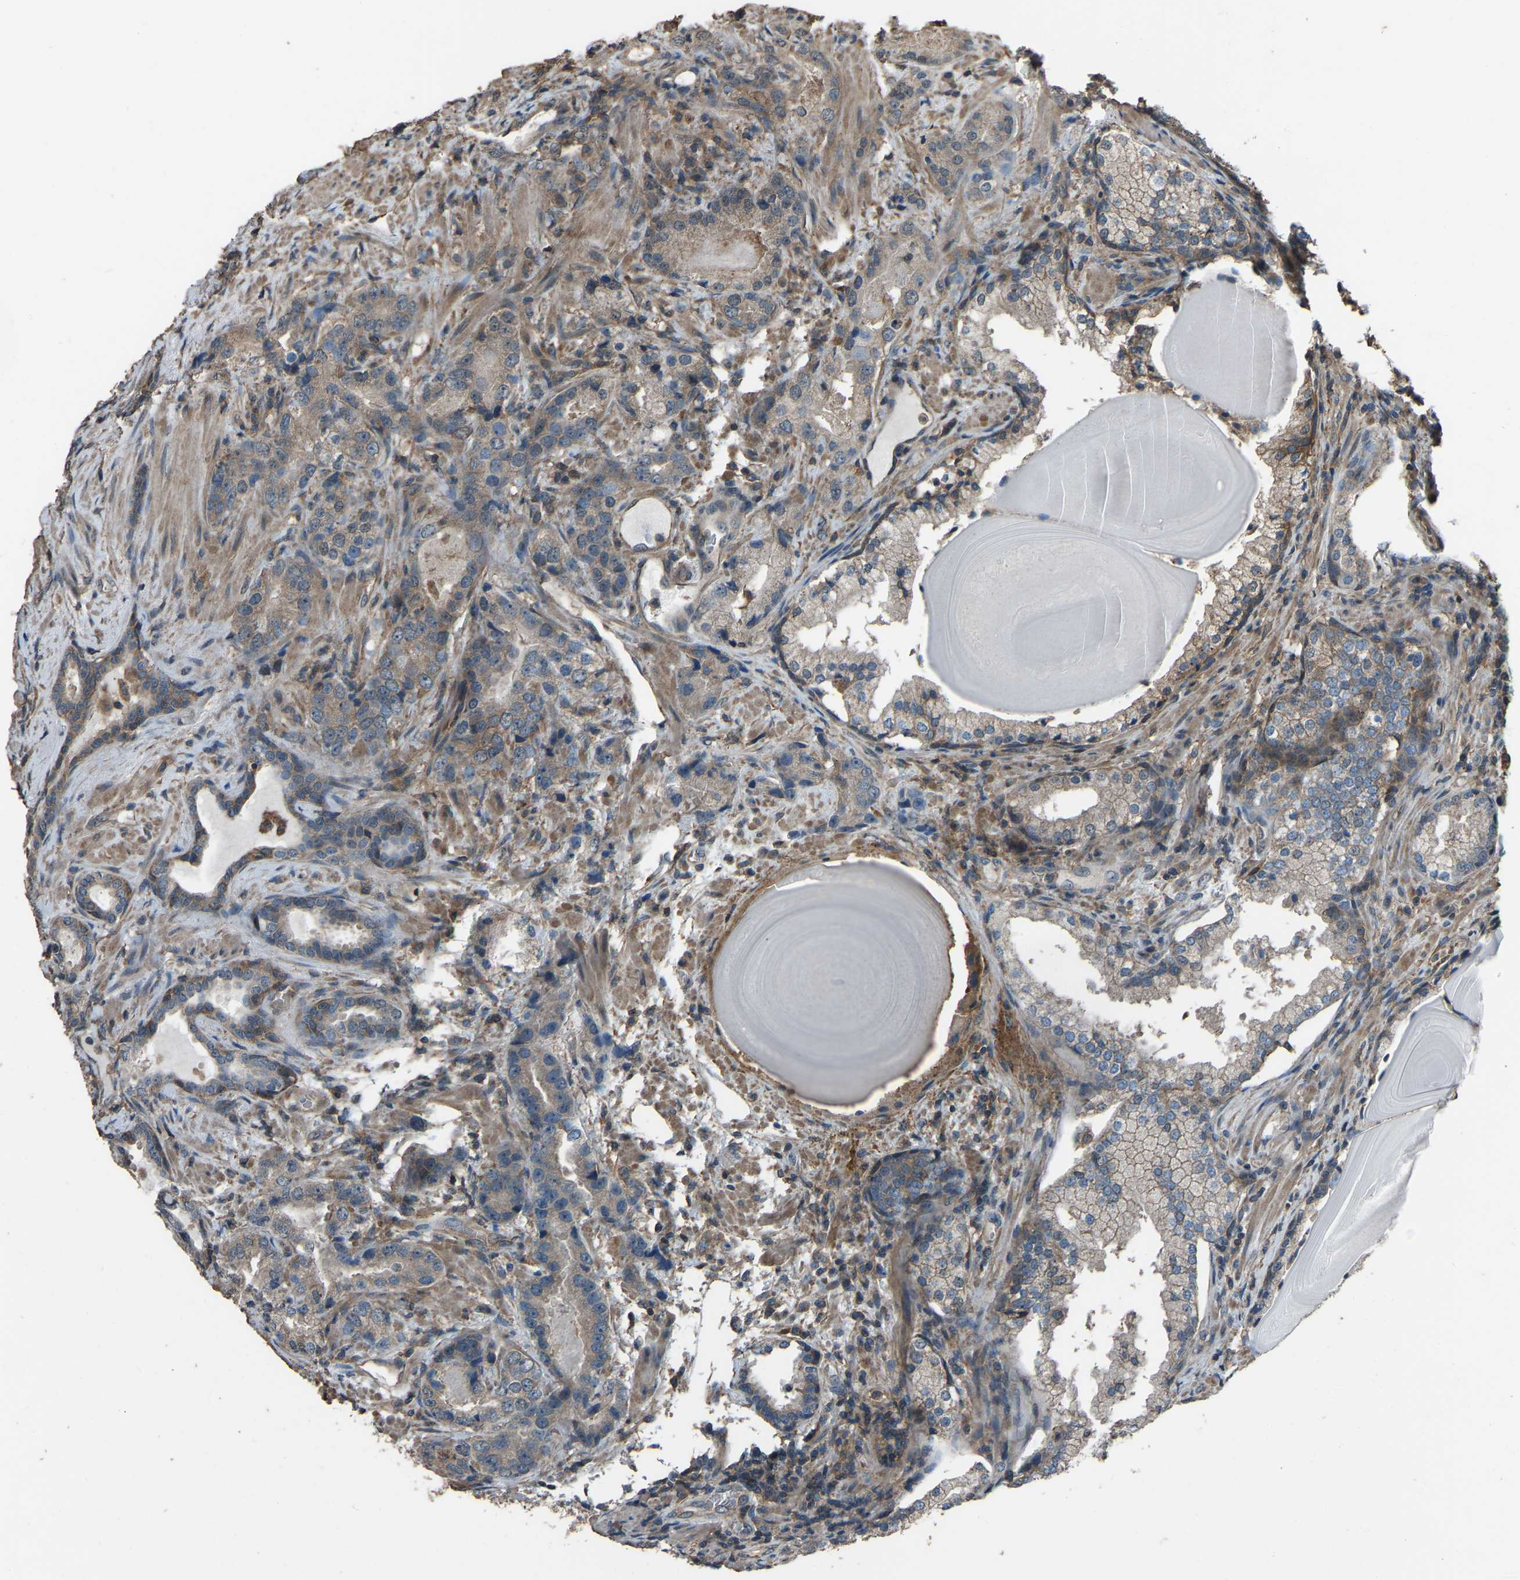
{"staining": {"intensity": "weak", "quantity": "25%-75%", "location": "cytoplasmic/membranous"}, "tissue": "prostate cancer", "cell_type": "Tumor cells", "image_type": "cancer", "snomed": [{"axis": "morphology", "description": "Adenocarcinoma, High grade"}, {"axis": "topography", "description": "Prostate"}], "caption": "IHC (DAB (3,3'-diaminobenzidine)) staining of prostate cancer (adenocarcinoma (high-grade)) reveals weak cytoplasmic/membranous protein positivity in approximately 25%-75% of tumor cells. IHC stains the protein in brown and the nuclei are stained blue.", "gene": "SLC4A2", "patient": {"sex": "male", "age": 63}}